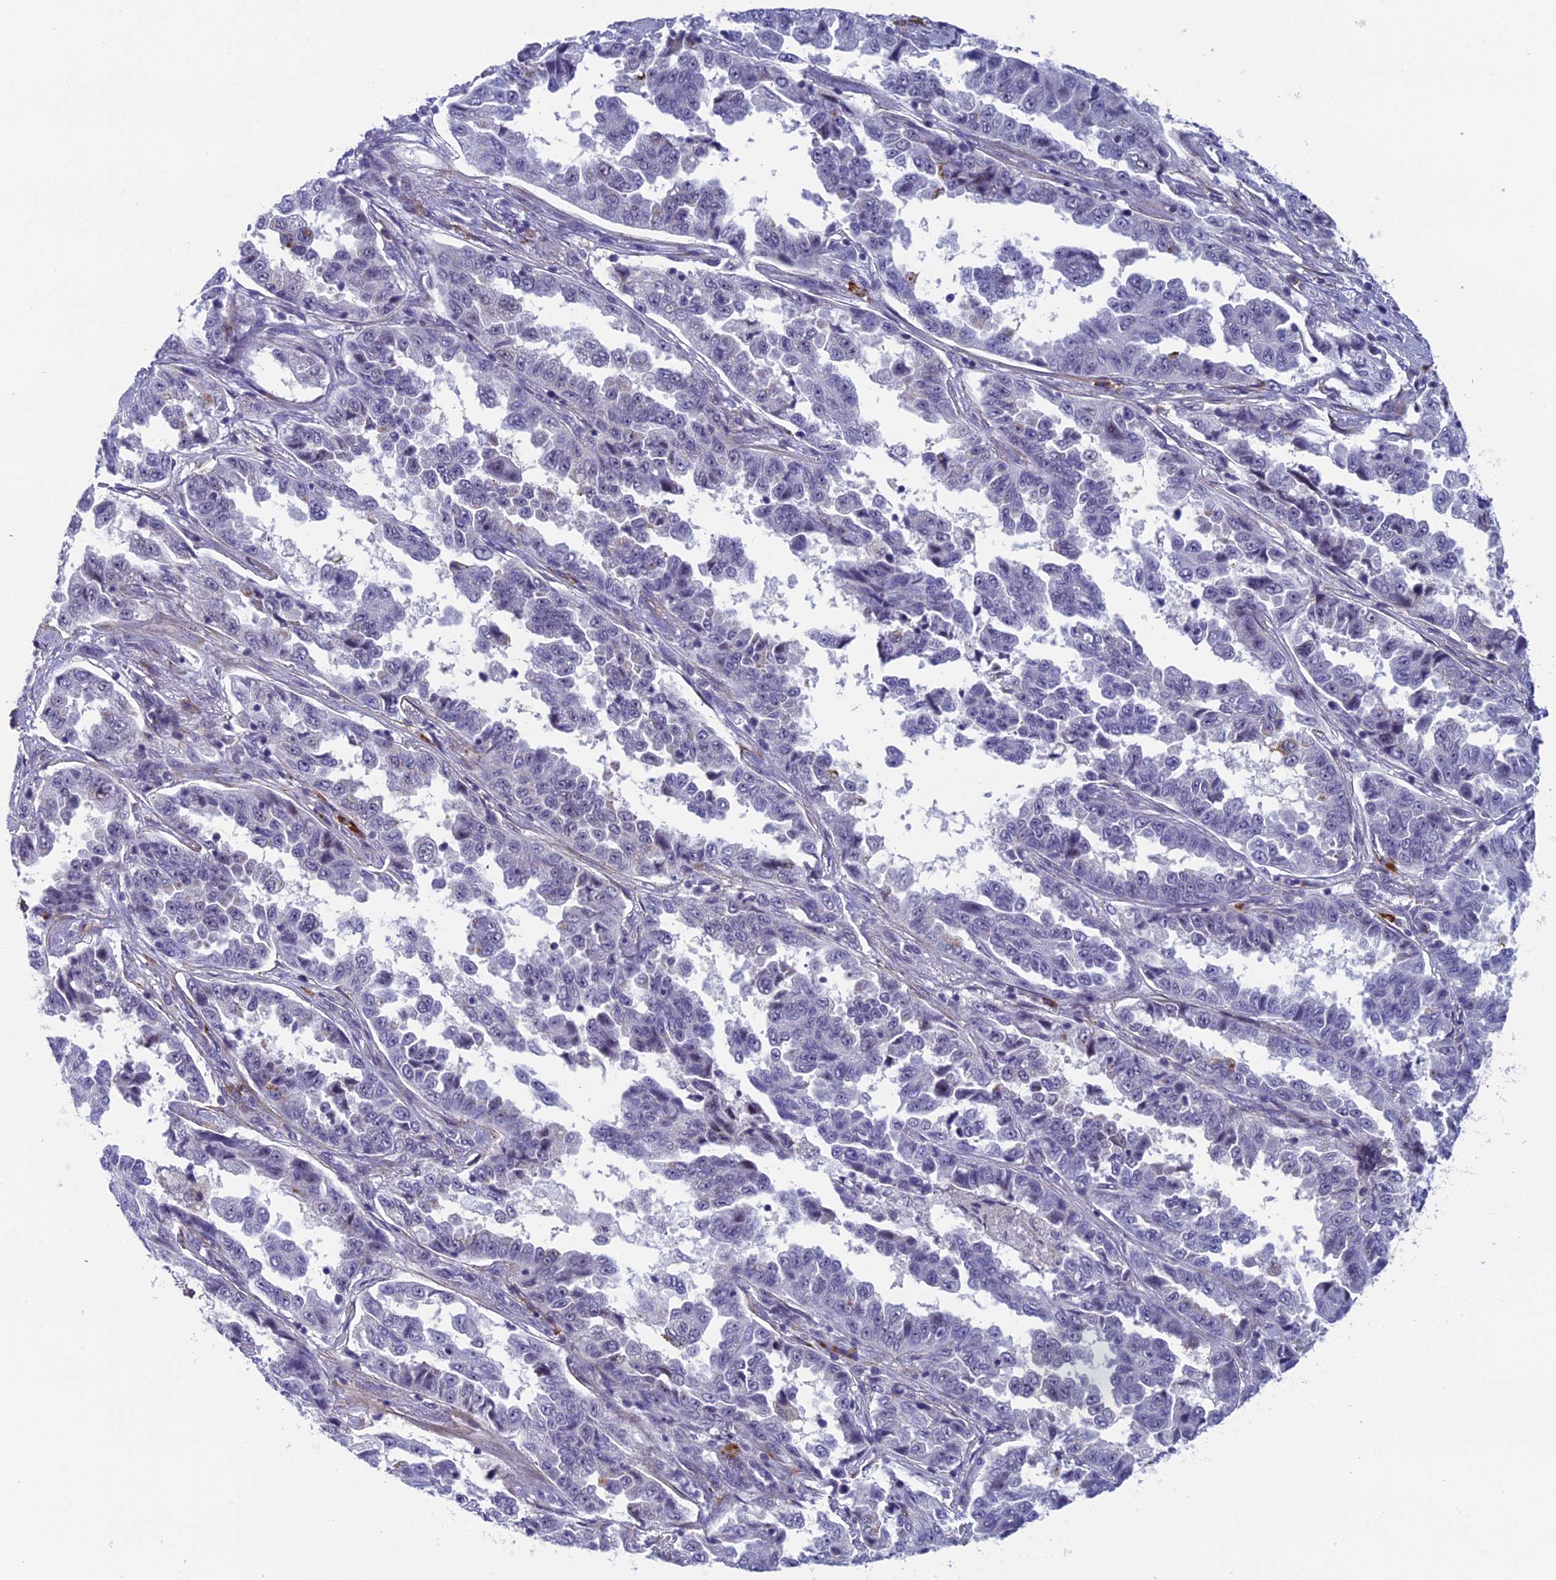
{"staining": {"intensity": "negative", "quantity": "none", "location": "none"}, "tissue": "lung cancer", "cell_type": "Tumor cells", "image_type": "cancer", "snomed": [{"axis": "morphology", "description": "Adenocarcinoma, NOS"}, {"axis": "topography", "description": "Lung"}], "caption": "Protein analysis of lung adenocarcinoma shows no significant expression in tumor cells.", "gene": "CNEP1R1", "patient": {"sex": "female", "age": 51}}